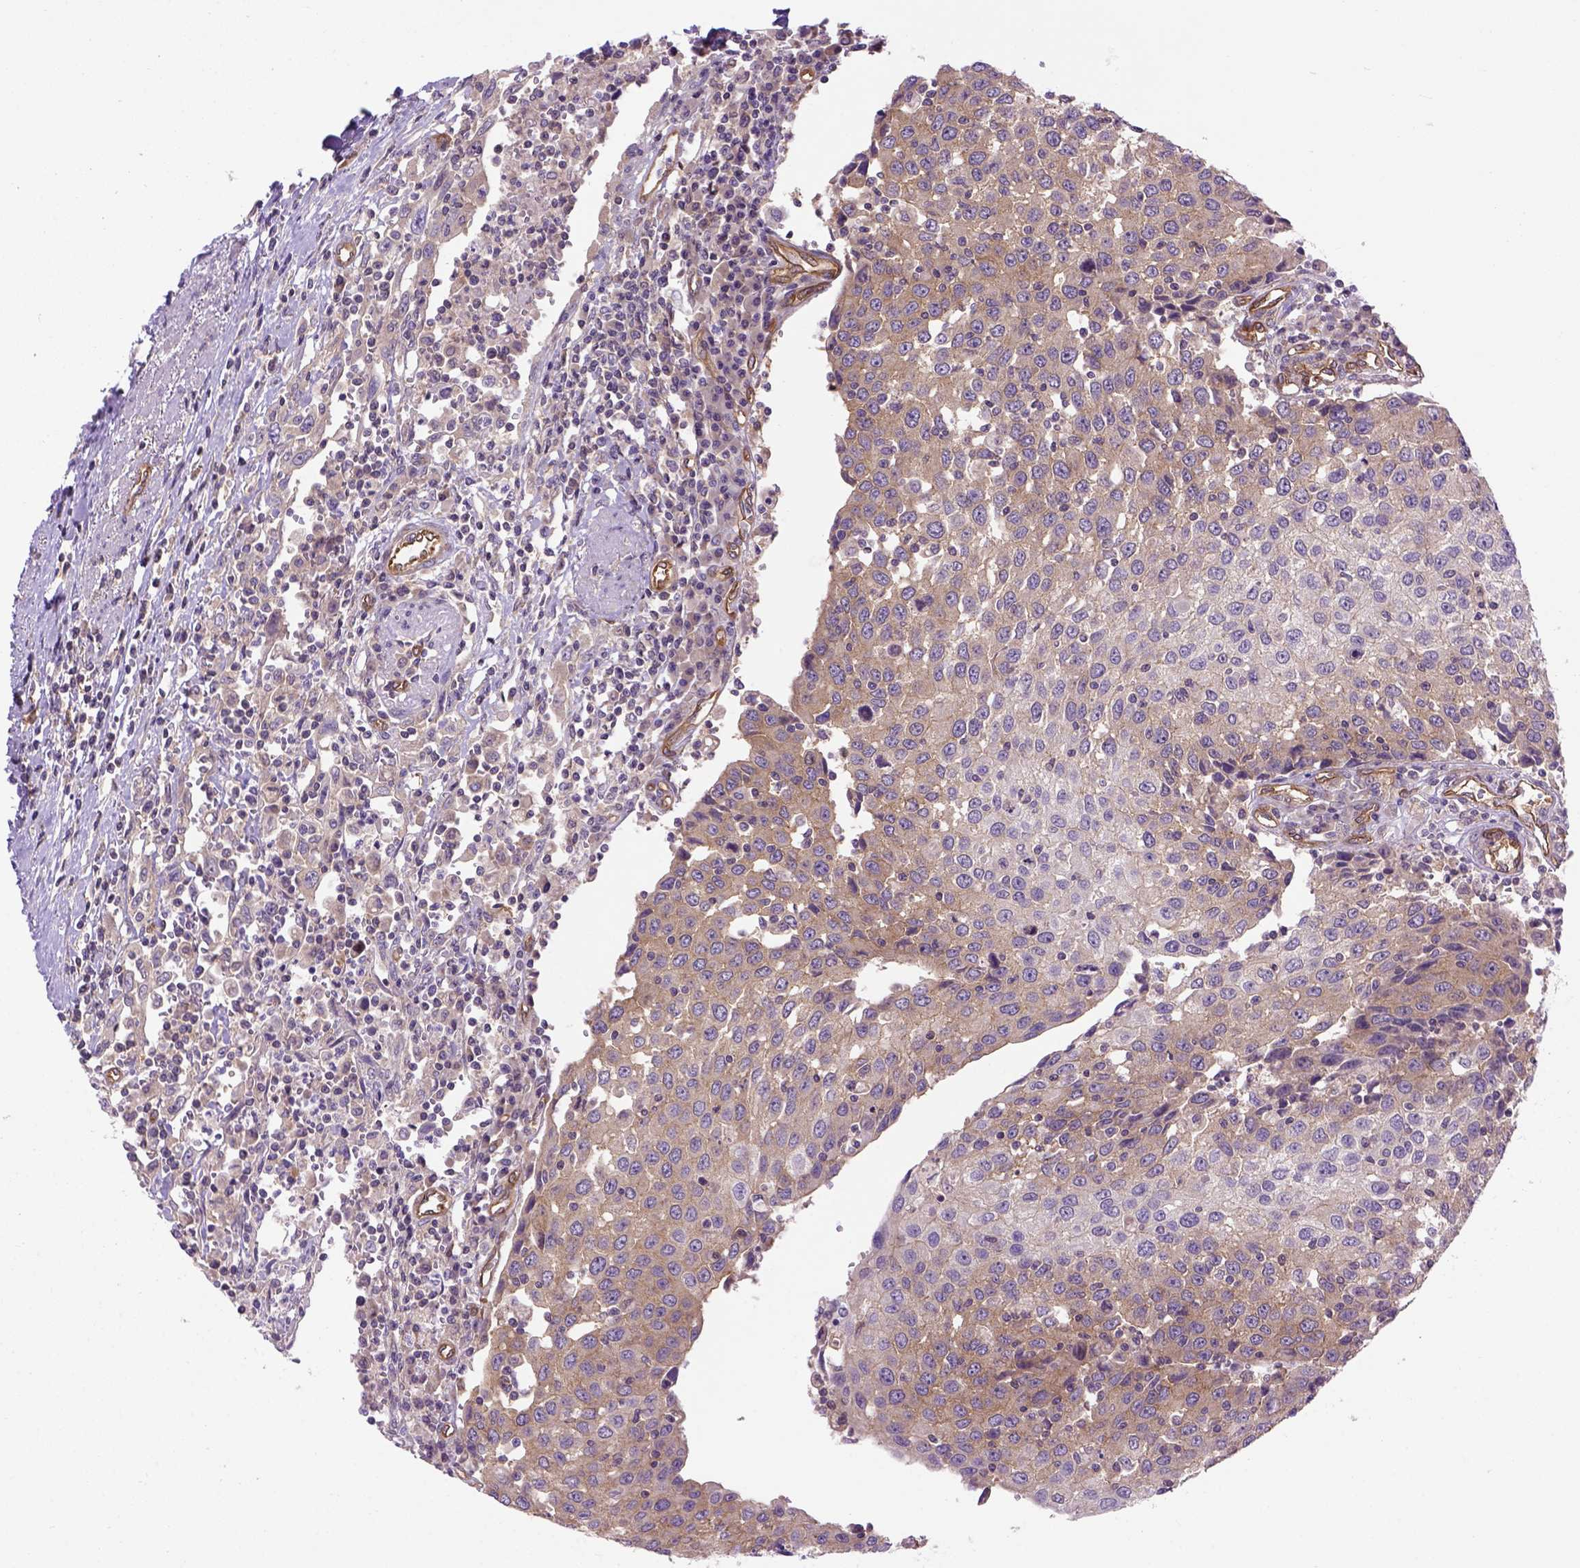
{"staining": {"intensity": "moderate", "quantity": ">75%", "location": "cytoplasmic/membranous"}, "tissue": "urothelial cancer", "cell_type": "Tumor cells", "image_type": "cancer", "snomed": [{"axis": "morphology", "description": "Urothelial carcinoma, High grade"}, {"axis": "topography", "description": "Urinary bladder"}], "caption": "This is a micrograph of IHC staining of urothelial cancer, which shows moderate expression in the cytoplasmic/membranous of tumor cells.", "gene": "CASKIN2", "patient": {"sex": "female", "age": 85}}